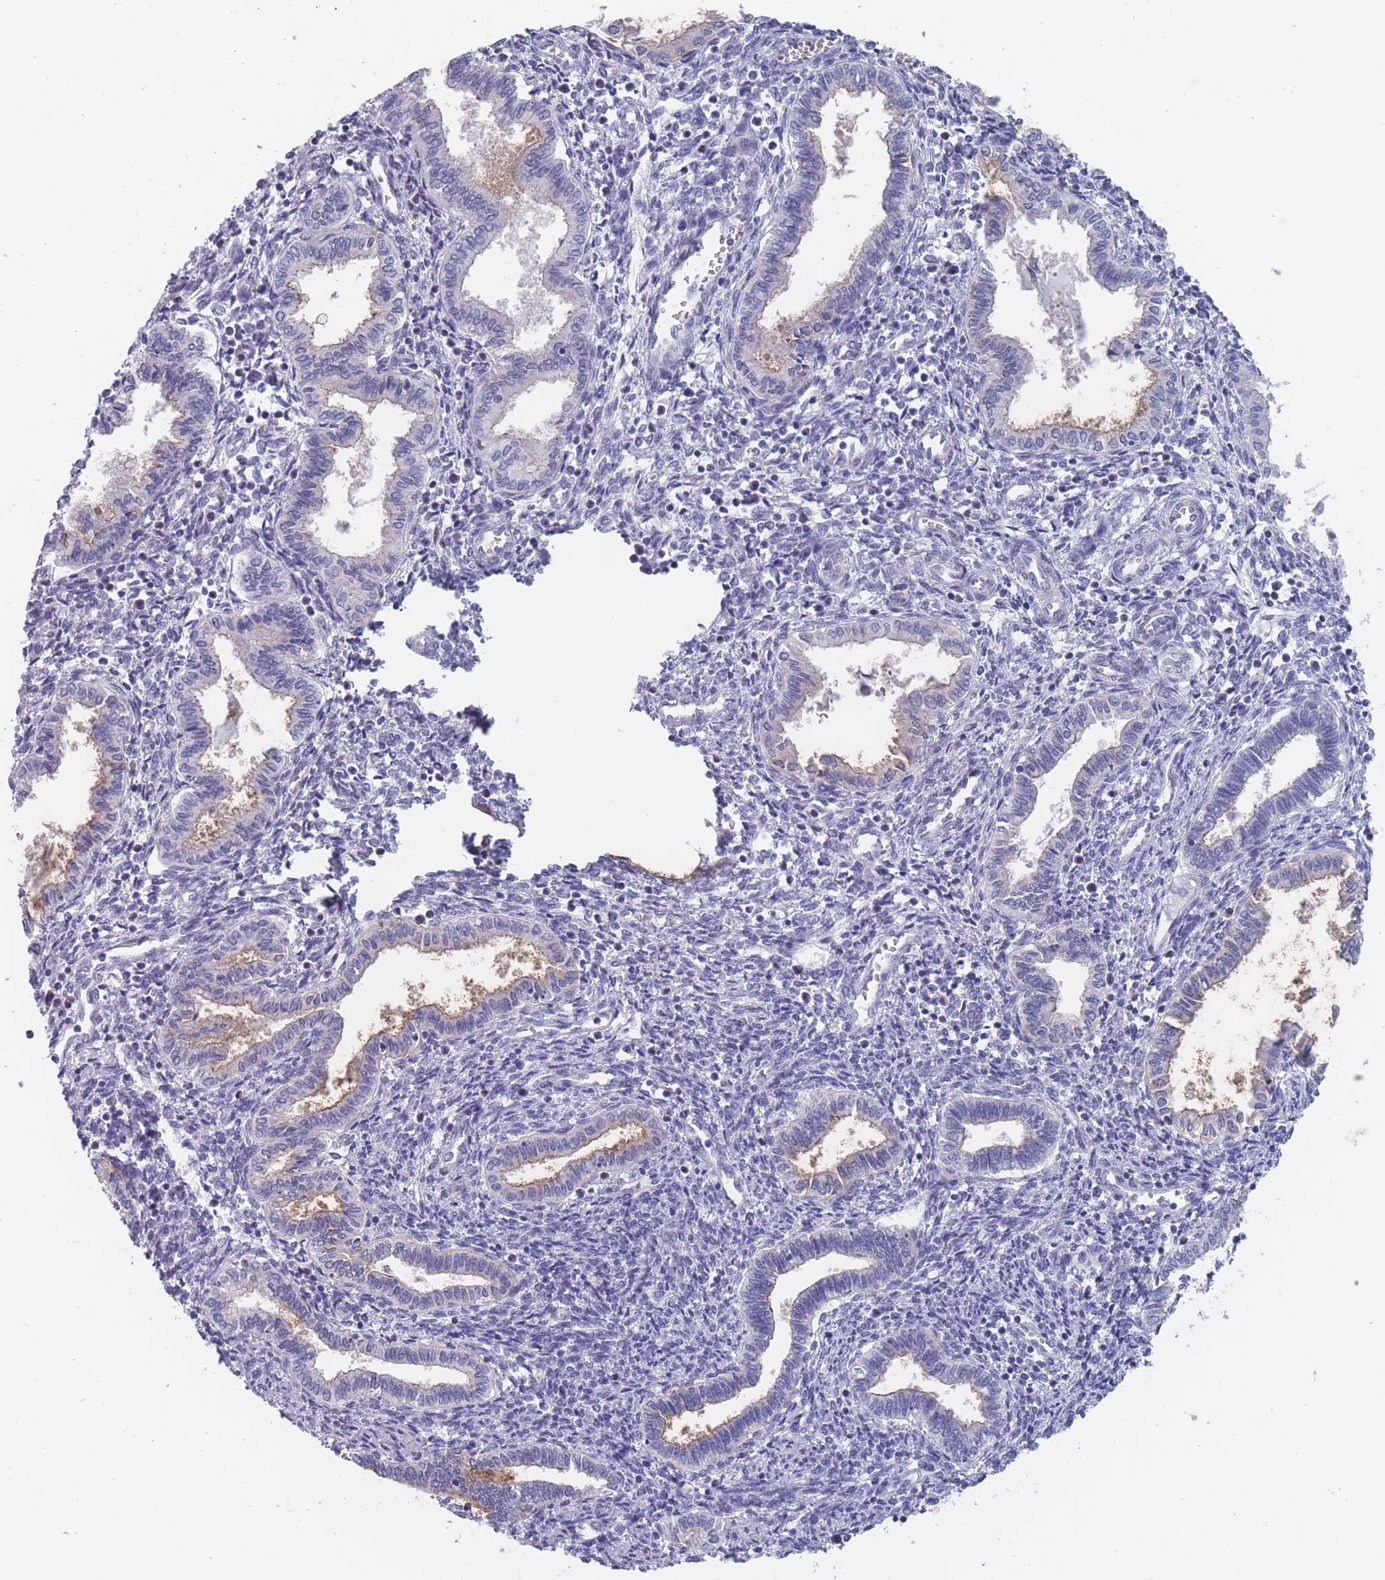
{"staining": {"intensity": "negative", "quantity": "none", "location": "none"}, "tissue": "endometrium", "cell_type": "Cells in endometrial stroma", "image_type": "normal", "snomed": [{"axis": "morphology", "description": "Normal tissue, NOS"}, {"axis": "topography", "description": "Endometrium"}], "caption": "This is an IHC micrograph of normal endometrium. There is no expression in cells in endometrial stroma.", "gene": "PIGU", "patient": {"sex": "female", "age": 37}}